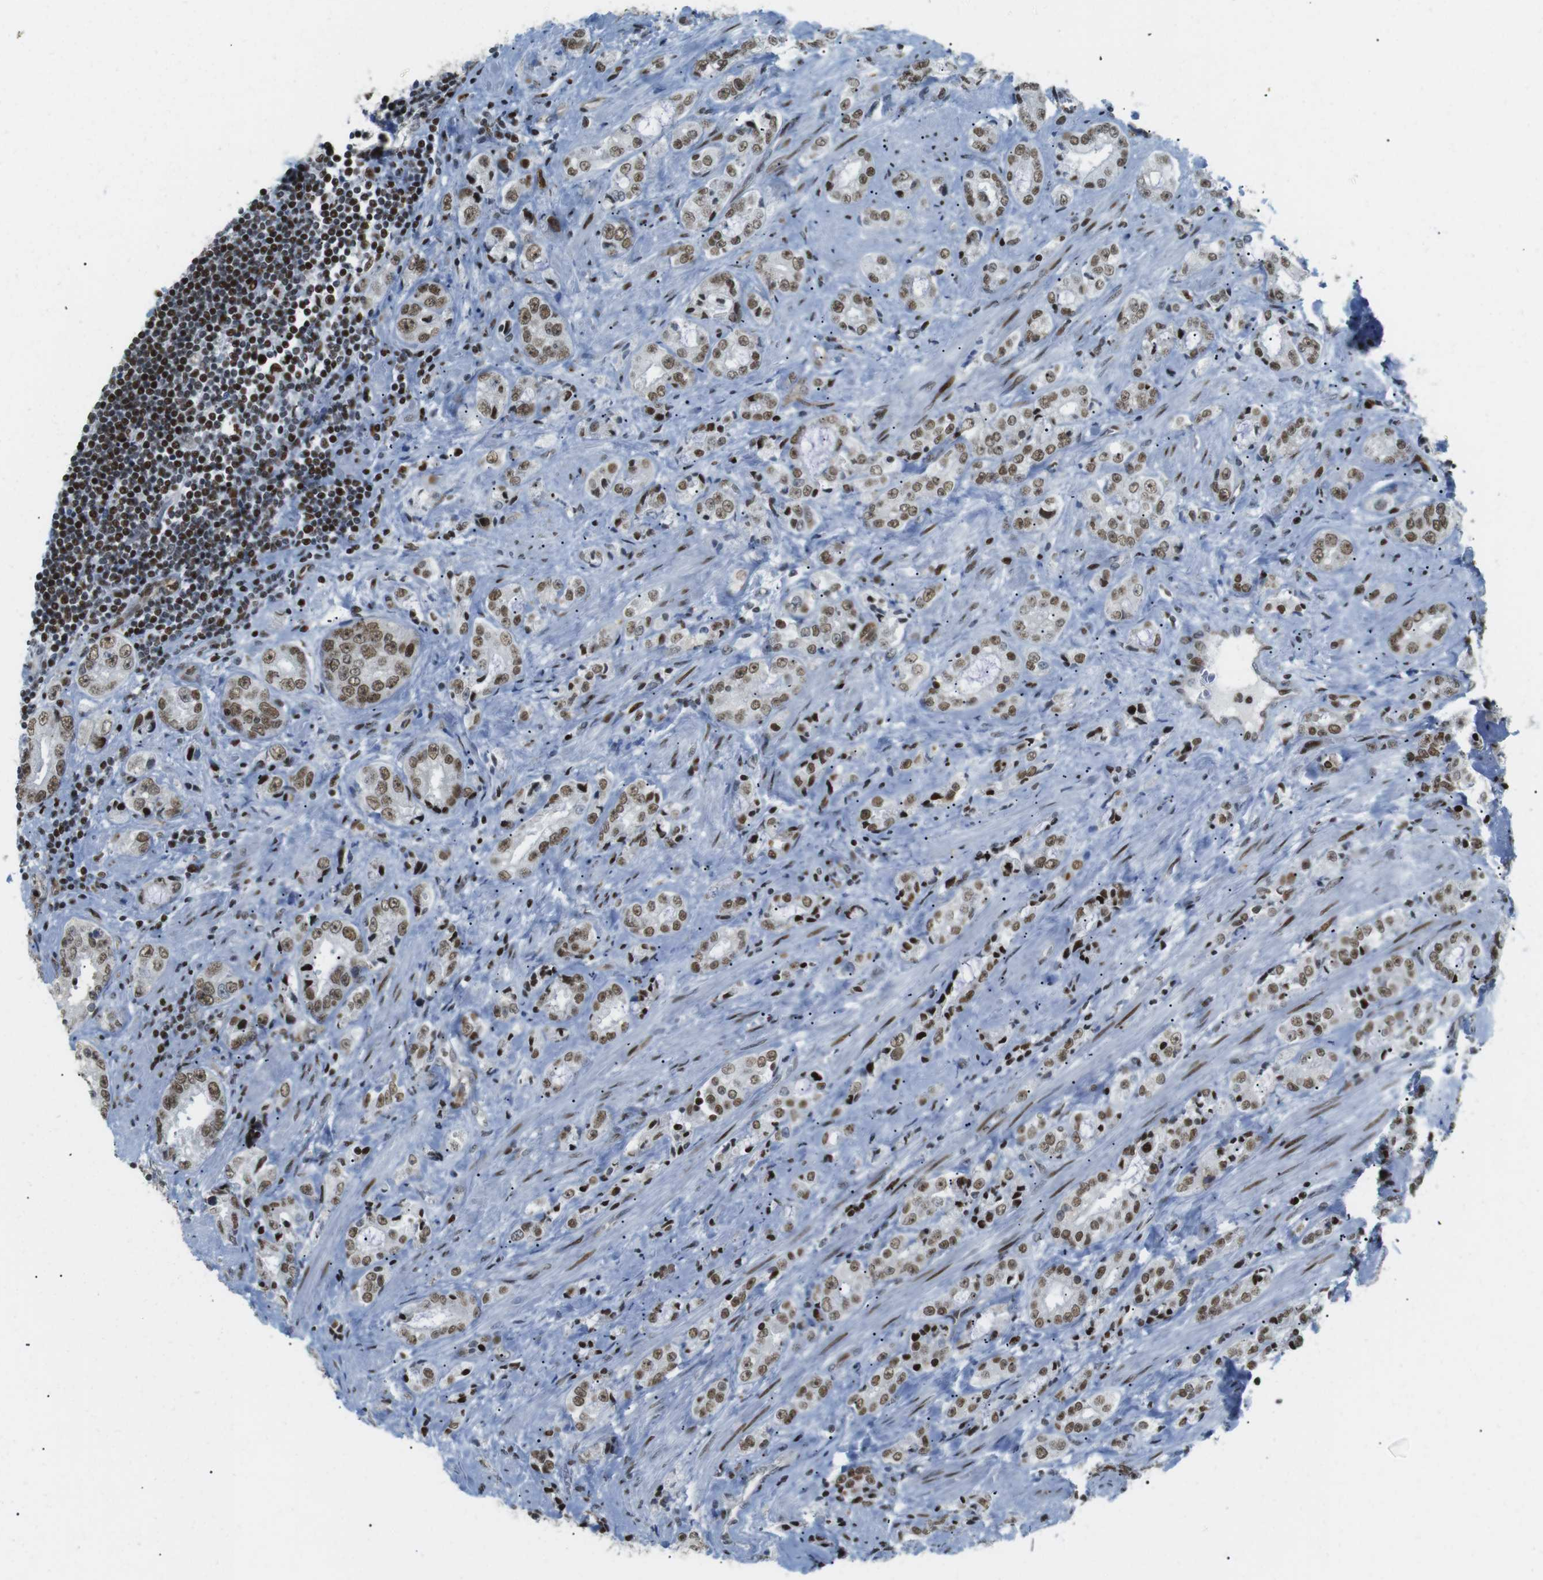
{"staining": {"intensity": "moderate", "quantity": ">75%", "location": "nuclear"}, "tissue": "prostate cancer", "cell_type": "Tumor cells", "image_type": "cancer", "snomed": [{"axis": "morphology", "description": "Adenocarcinoma, High grade"}, {"axis": "topography", "description": "Prostate"}], "caption": "Tumor cells show moderate nuclear staining in about >75% of cells in prostate cancer (high-grade adenocarcinoma).", "gene": "ARID1A", "patient": {"sex": "male", "age": 61}}